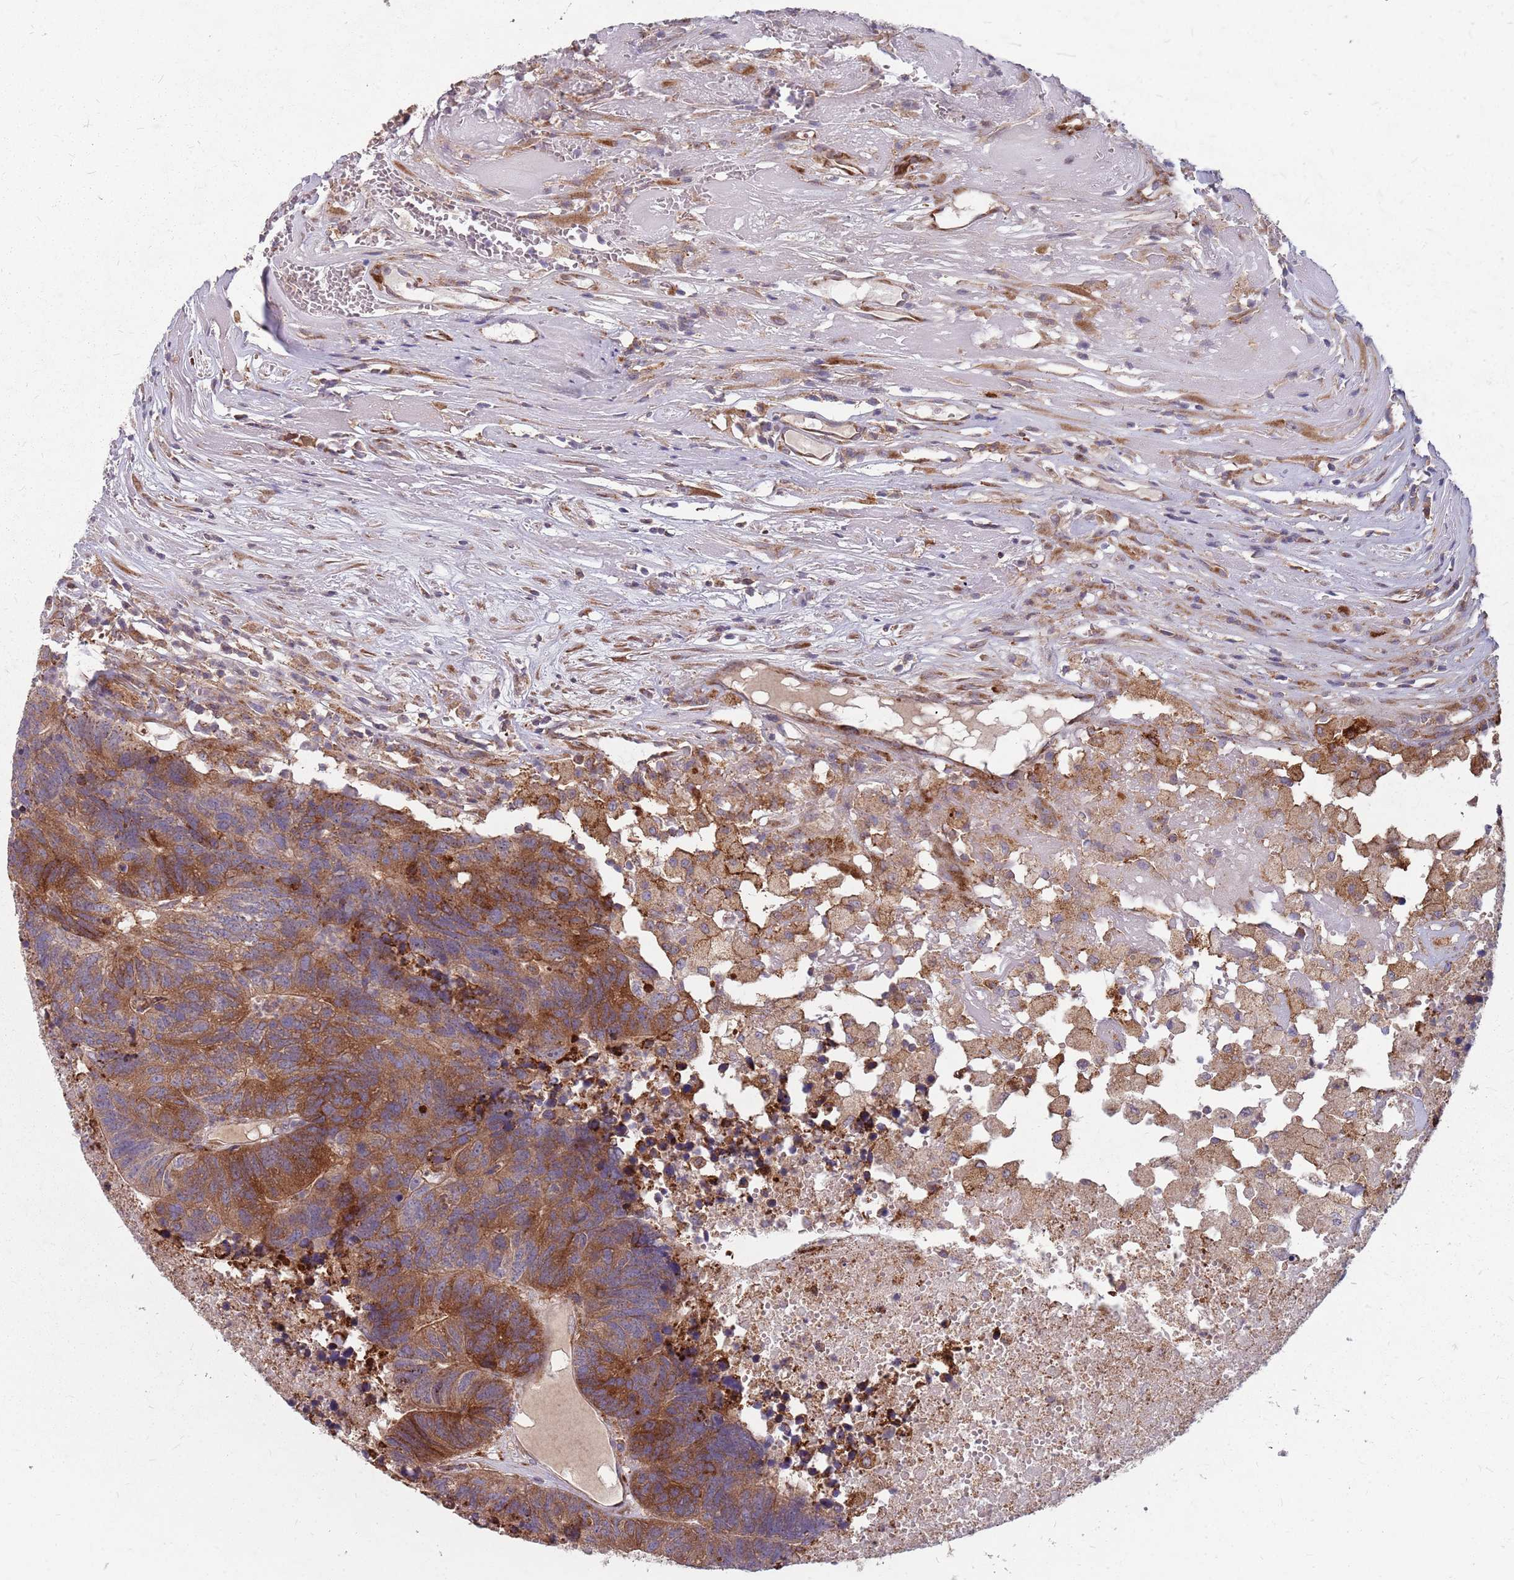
{"staining": {"intensity": "moderate", "quantity": ">75%", "location": "cytoplasmic/membranous"}, "tissue": "colorectal cancer", "cell_type": "Tumor cells", "image_type": "cancer", "snomed": [{"axis": "morphology", "description": "Adenocarcinoma, NOS"}, {"axis": "topography", "description": "Colon"}], "caption": "DAB immunohistochemical staining of adenocarcinoma (colorectal) displays moderate cytoplasmic/membranous protein expression in approximately >75% of tumor cells.", "gene": "NME4", "patient": {"sex": "female", "age": 48}}